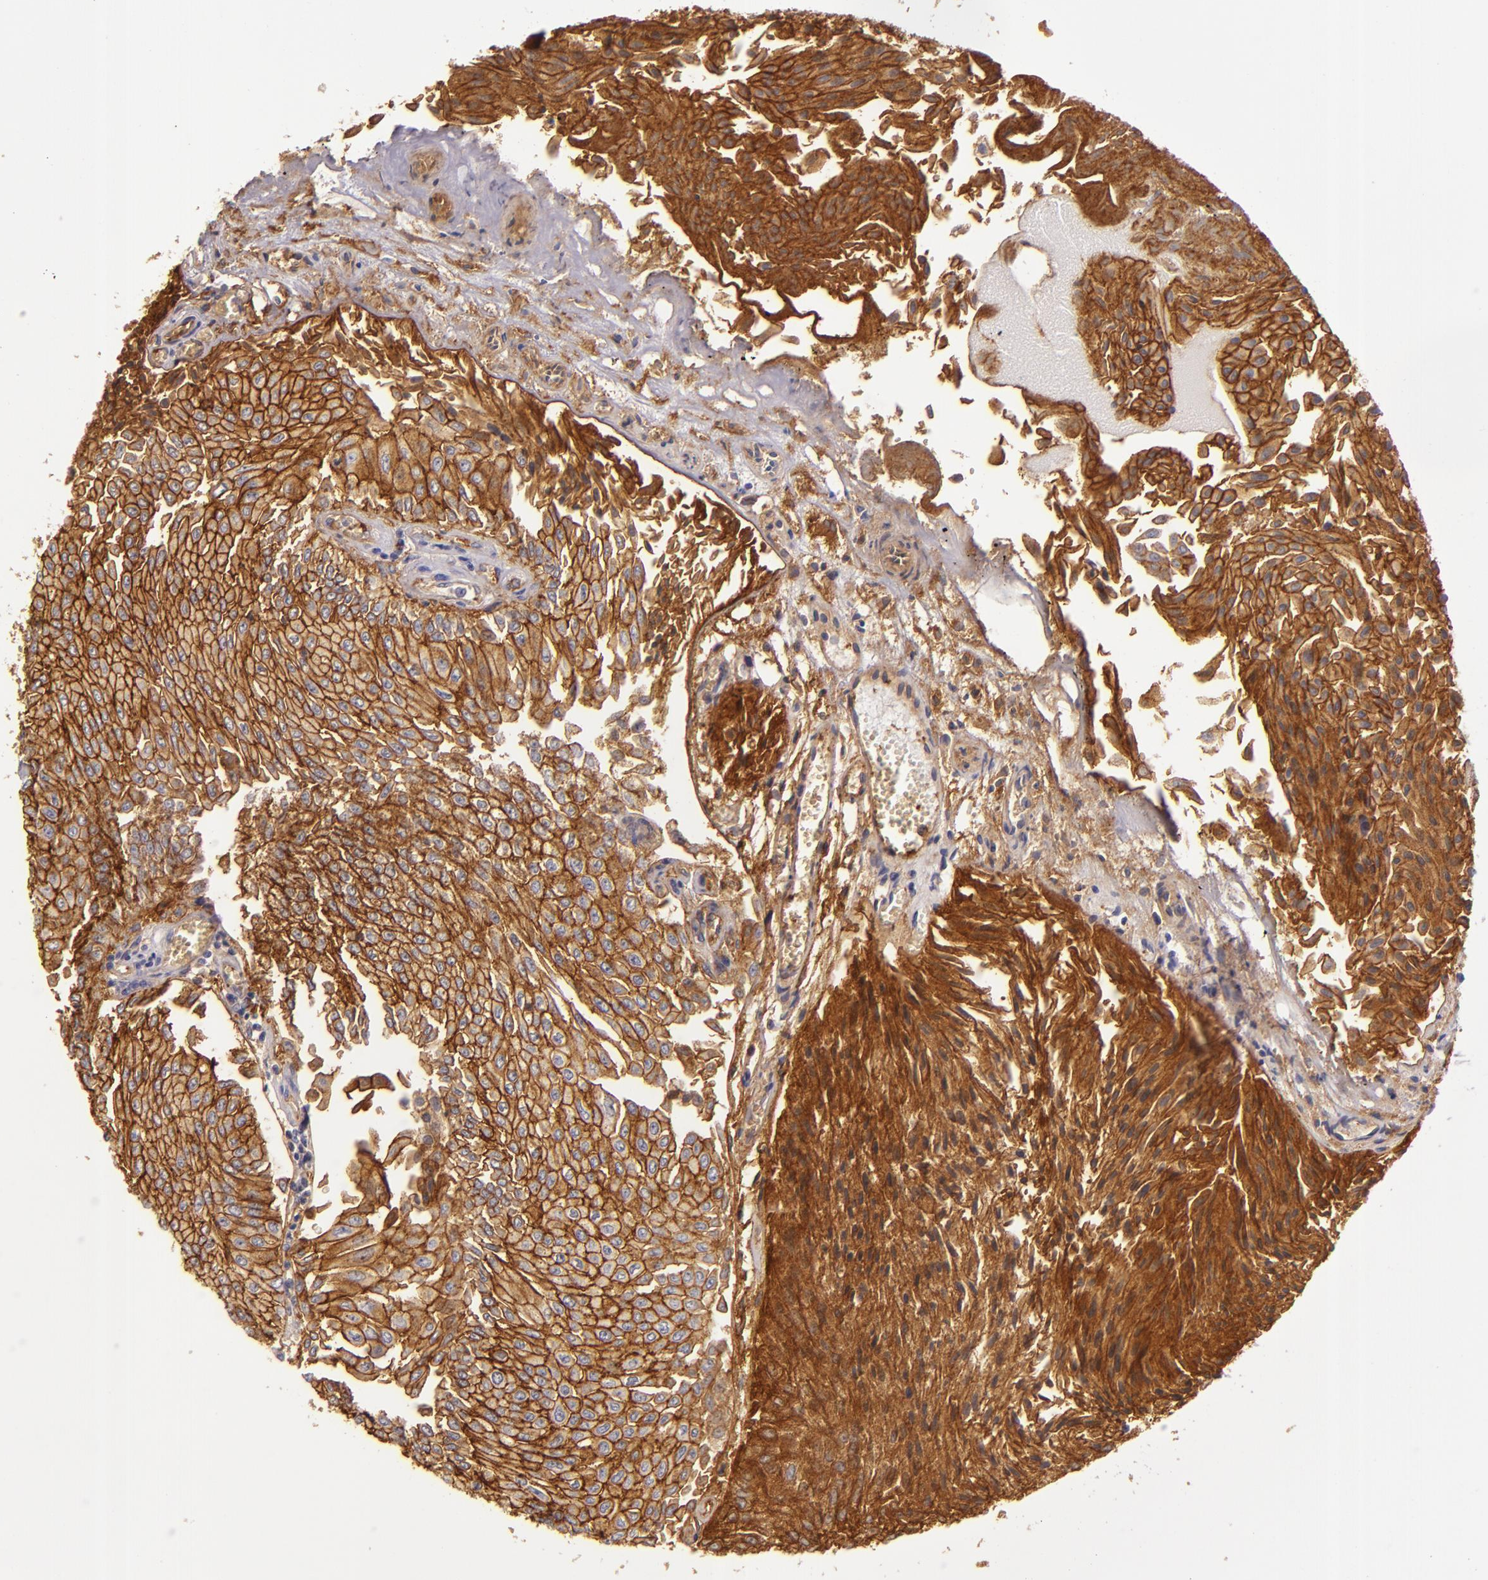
{"staining": {"intensity": "strong", "quantity": ">75%", "location": "cytoplasmic/membranous"}, "tissue": "urothelial cancer", "cell_type": "Tumor cells", "image_type": "cancer", "snomed": [{"axis": "morphology", "description": "Urothelial carcinoma, Low grade"}, {"axis": "topography", "description": "Urinary bladder"}], "caption": "Protein staining shows strong cytoplasmic/membranous positivity in approximately >75% of tumor cells in urothelial cancer.", "gene": "CD9", "patient": {"sex": "male", "age": 86}}